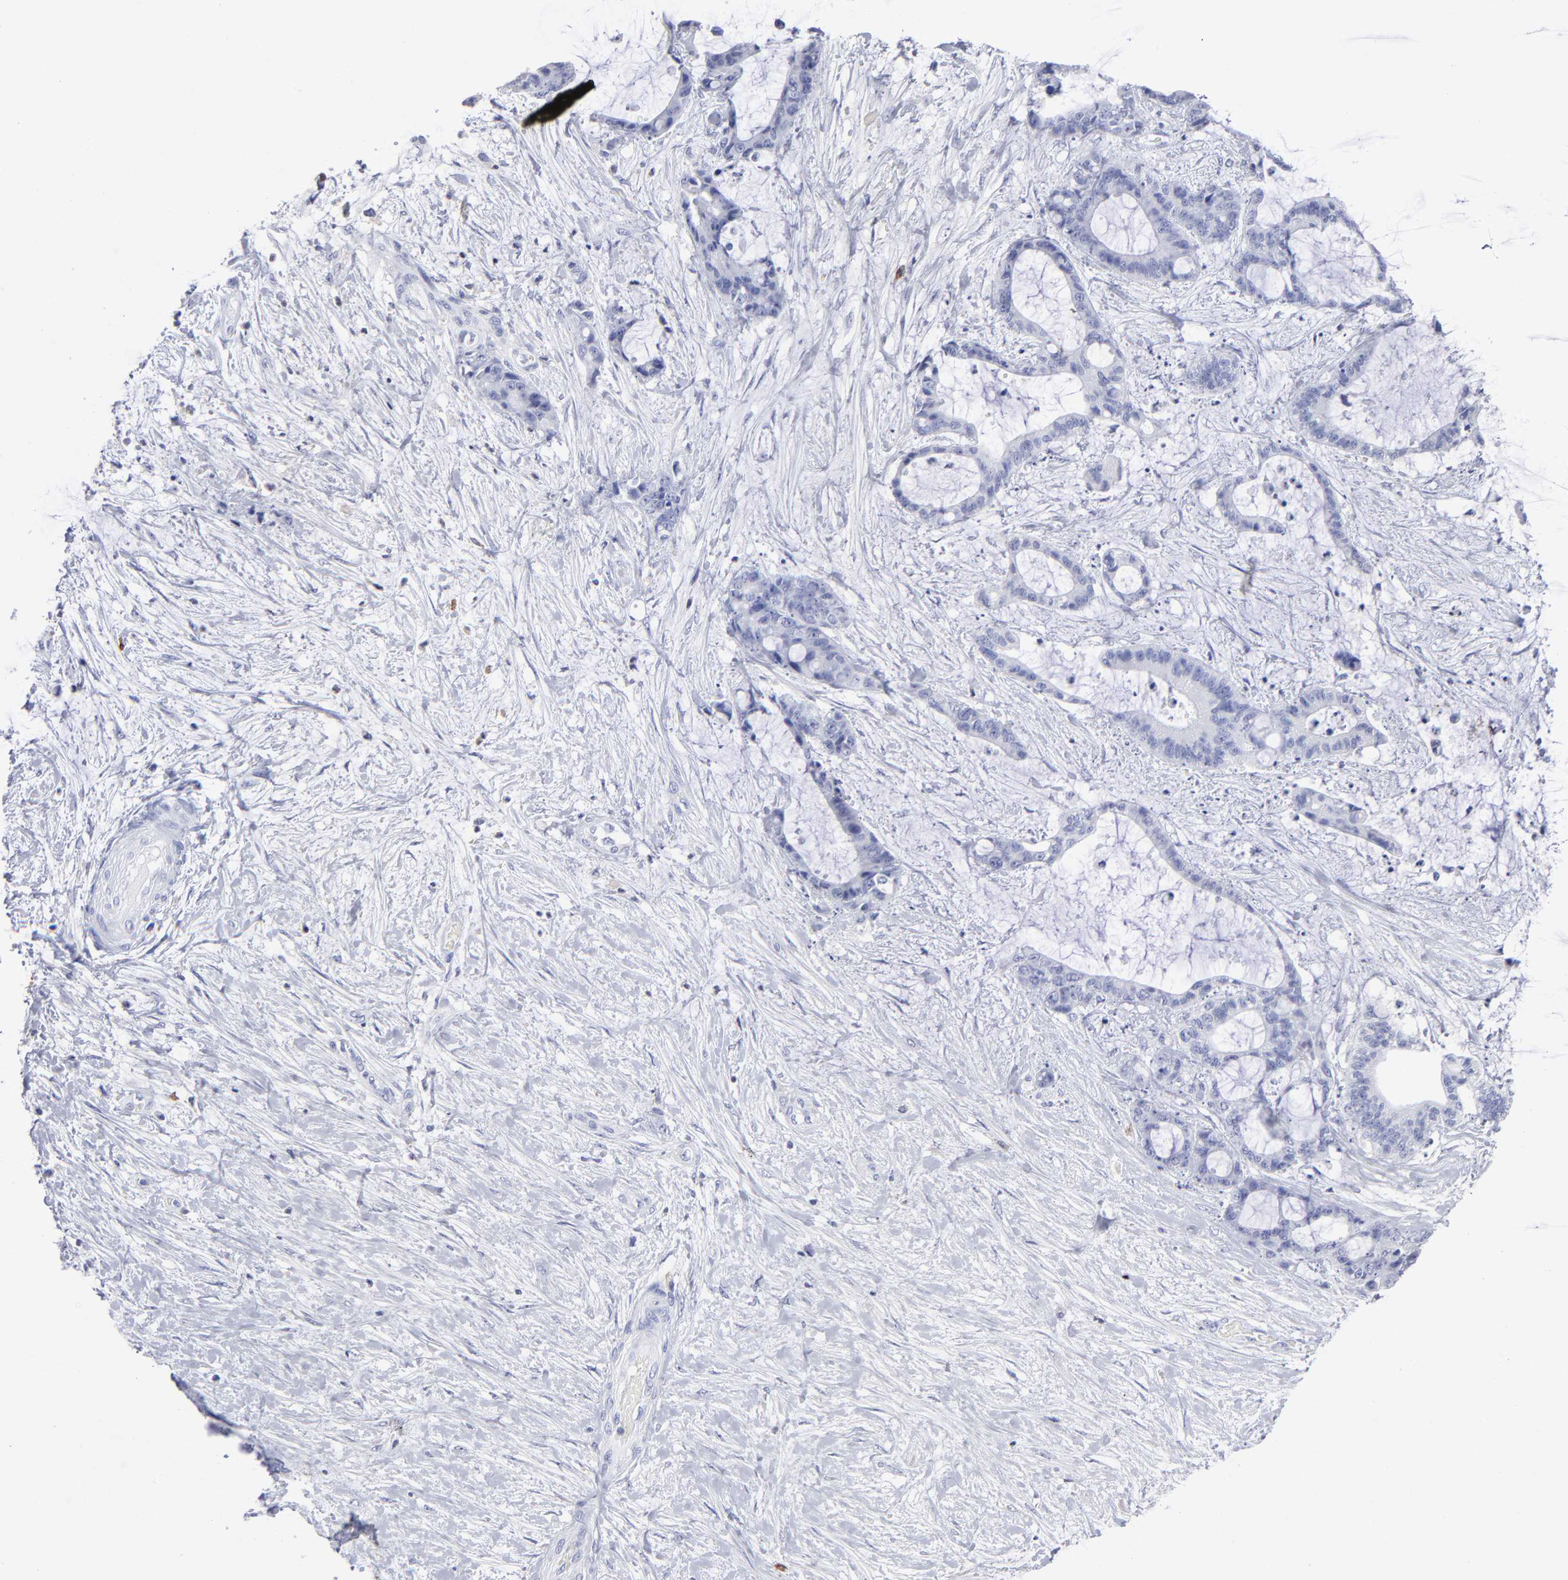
{"staining": {"intensity": "negative", "quantity": "none", "location": "none"}, "tissue": "liver cancer", "cell_type": "Tumor cells", "image_type": "cancer", "snomed": [{"axis": "morphology", "description": "Cholangiocarcinoma"}, {"axis": "topography", "description": "Liver"}], "caption": "High magnification brightfield microscopy of cholangiocarcinoma (liver) stained with DAB (brown) and counterstained with hematoxylin (blue): tumor cells show no significant positivity.", "gene": "LAT2", "patient": {"sex": "female", "age": 73}}